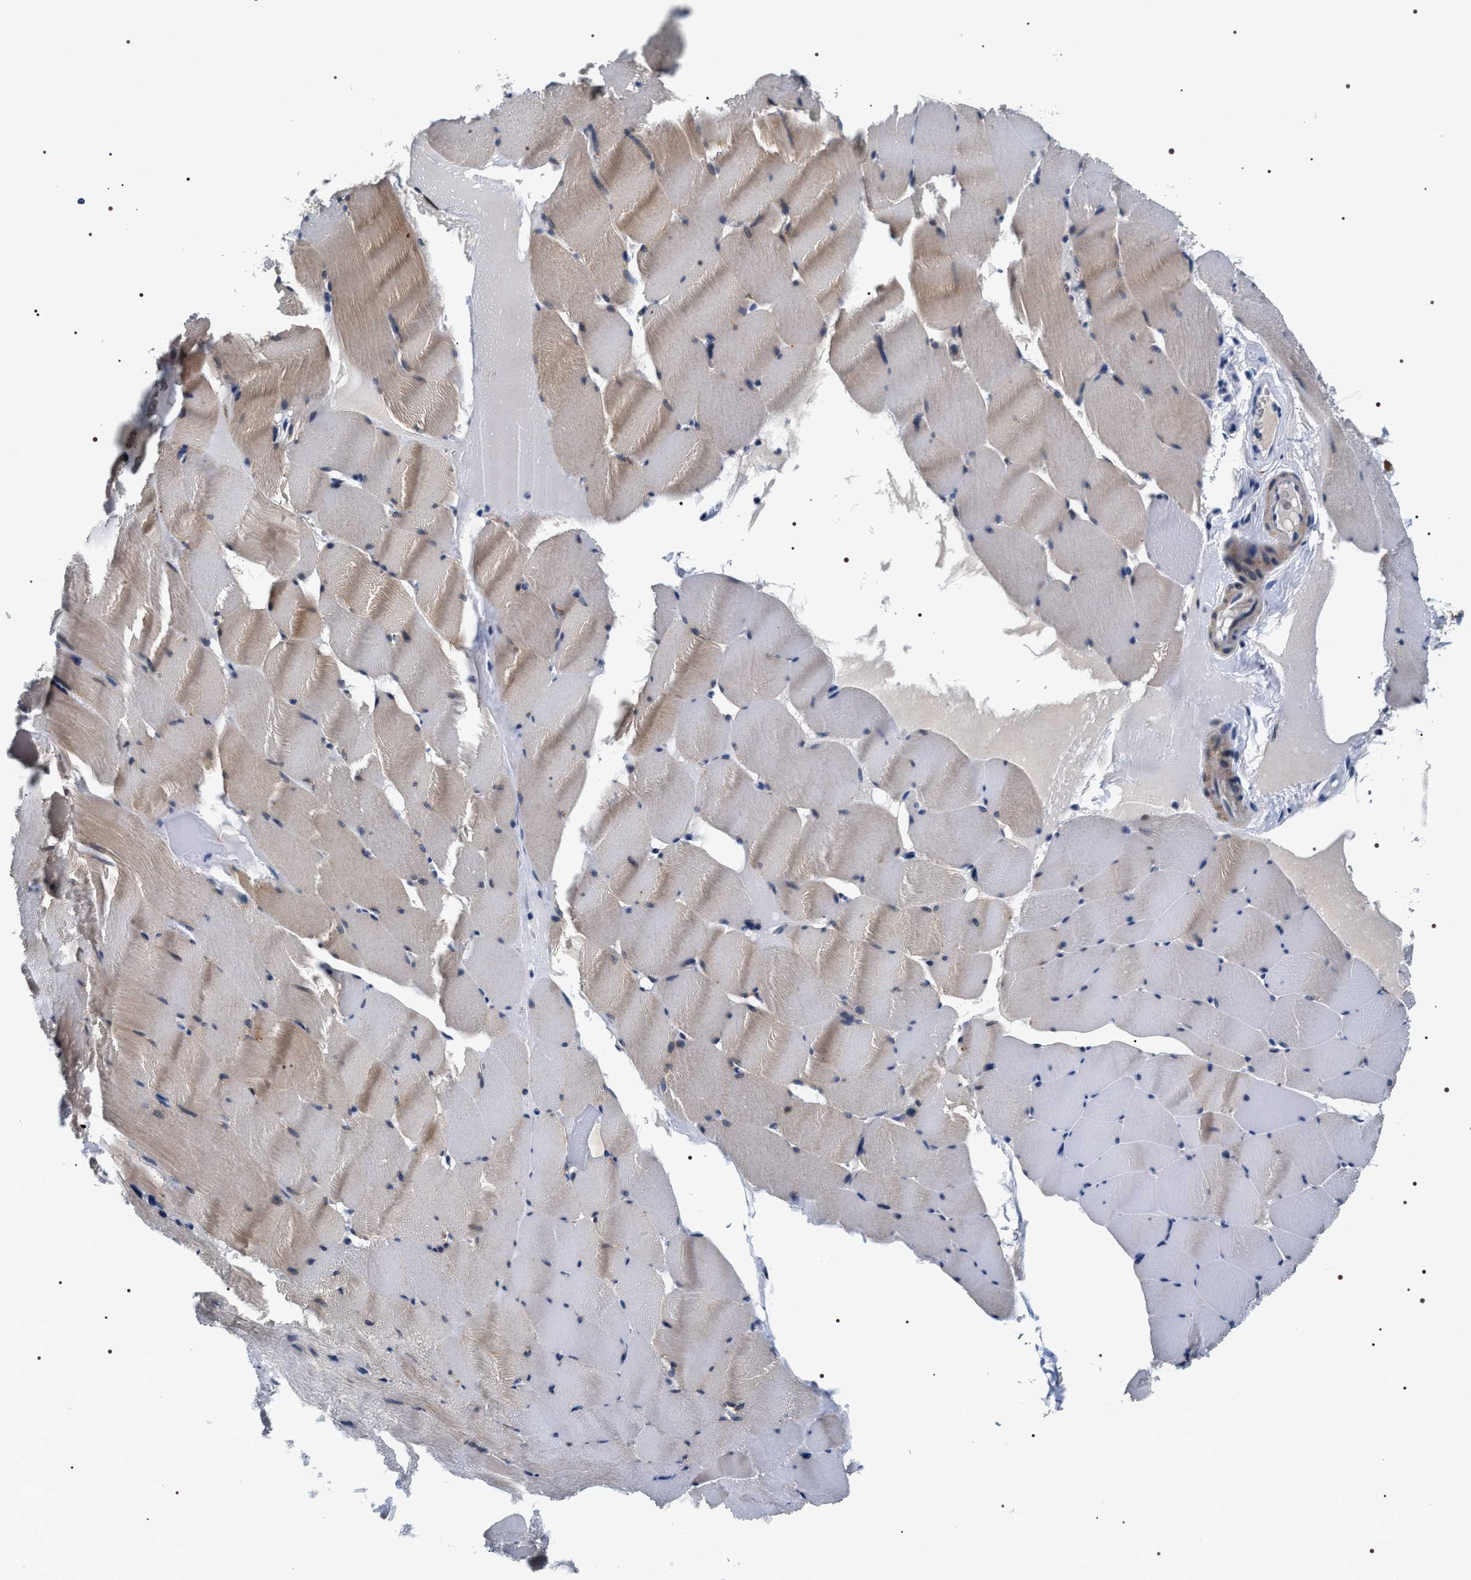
{"staining": {"intensity": "moderate", "quantity": "25%-75%", "location": "cytoplasmic/membranous"}, "tissue": "skeletal muscle", "cell_type": "Myocytes", "image_type": "normal", "snomed": [{"axis": "morphology", "description": "Normal tissue, NOS"}, {"axis": "topography", "description": "Skeletal muscle"}], "caption": "Skeletal muscle stained for a protein reveals moderate cytoplasmic/membranous positivity in myocytes. (brown staining indicates protein expression, while blue staining denotes nuclei).", "gene": "BAG2", "patient": {"sex": "male", "age": 62}}